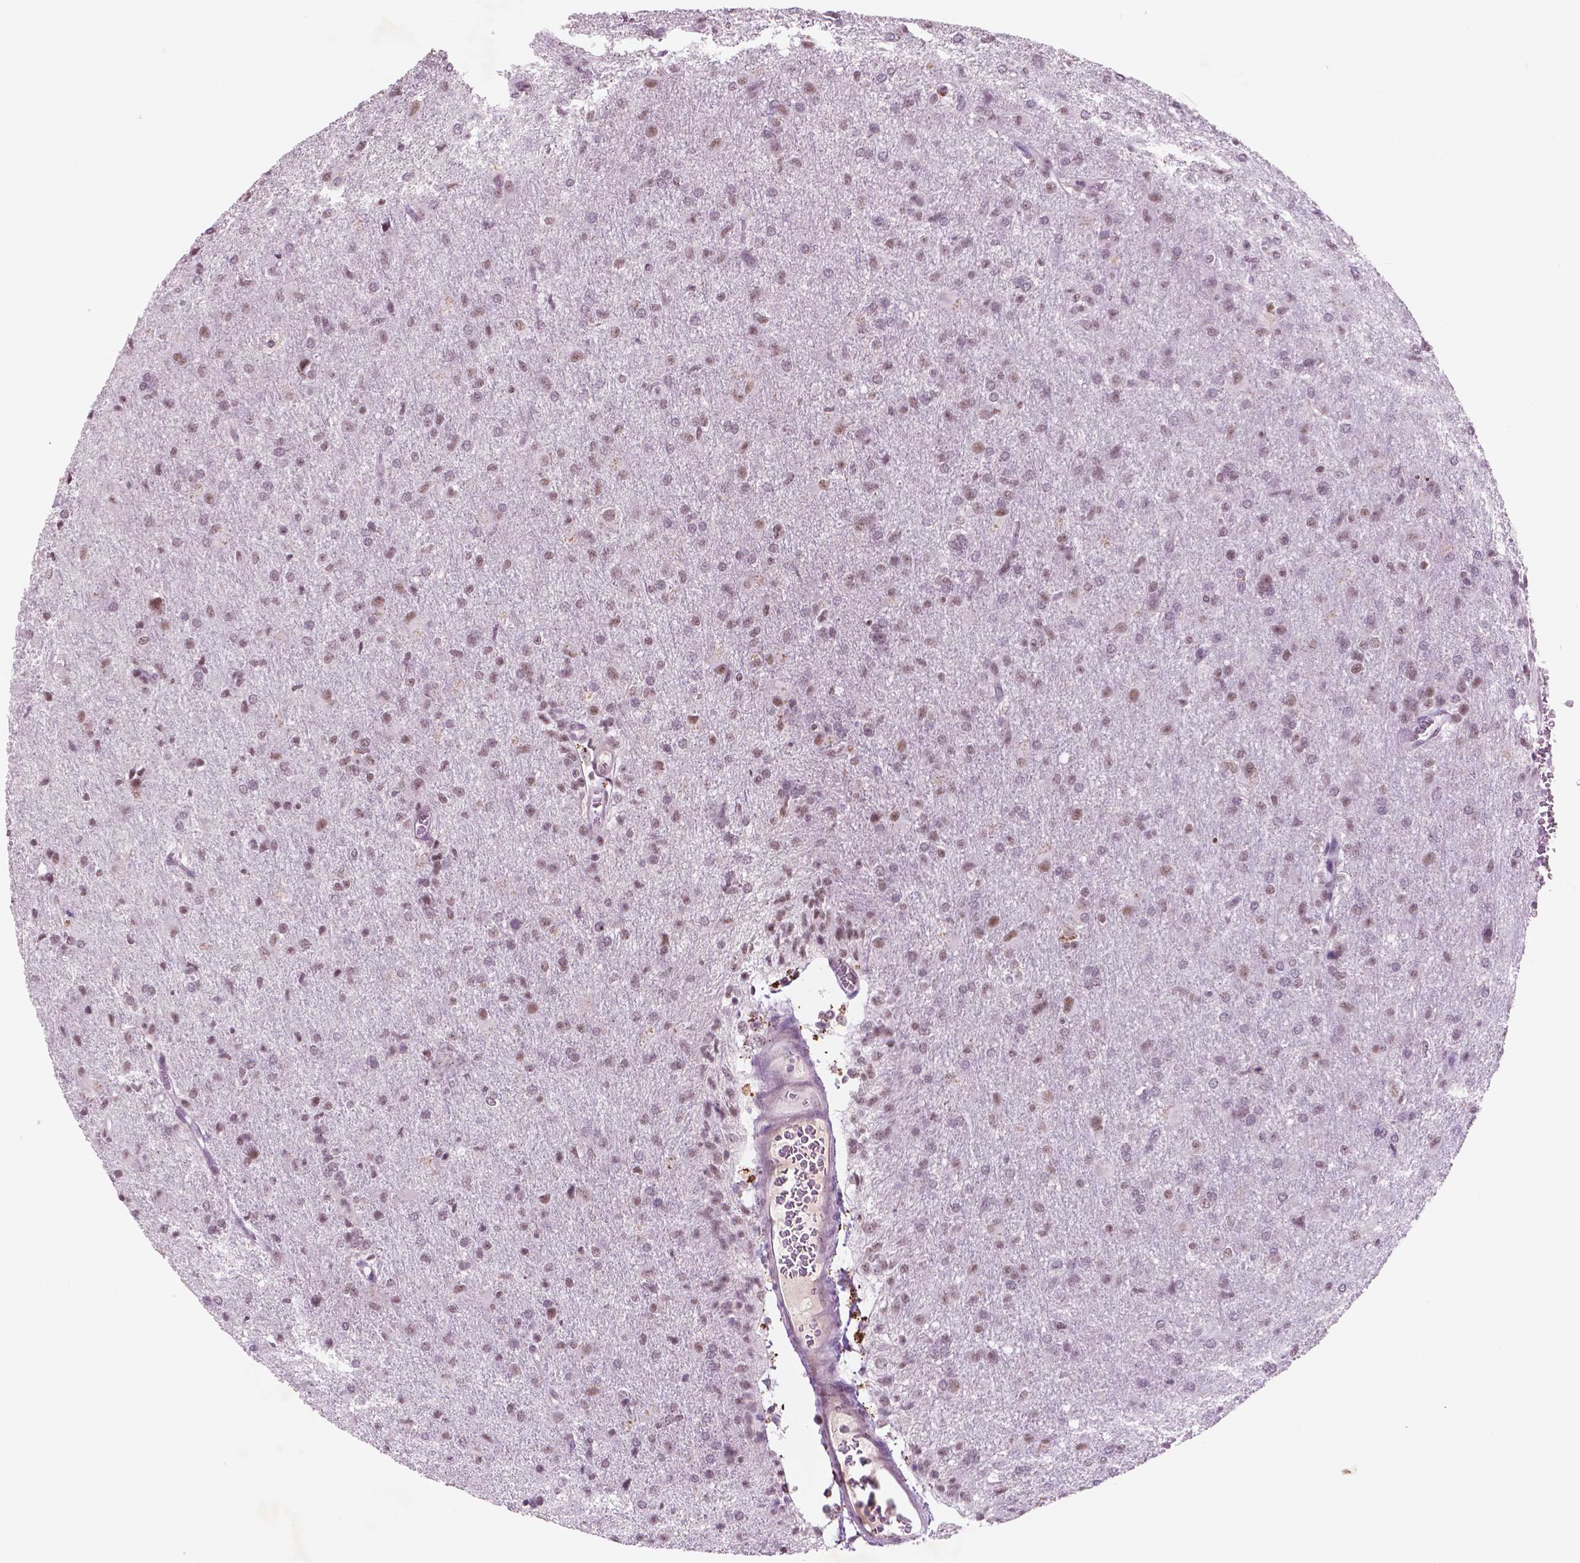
{"staining": {"intensity": "moderate", "quantity": ">75%", "location": "nuclear"}, "tissue": "glioma", "cell_type": "Tumor cells", "image_type": "cancer", "snomed": [{"axis": "morphology", "description": "Glioma, malignant, High grade"}, {"axis": "topography", "description": "Brain"}], "caption": "This is an image of immunohistochemistry (IHC) staining of malignant glioma (high-grade), which shows moderate expression in the nuclear of tumor cells.", "gene": "CTR9", "patient": {"sex": "male", "age": 68}}